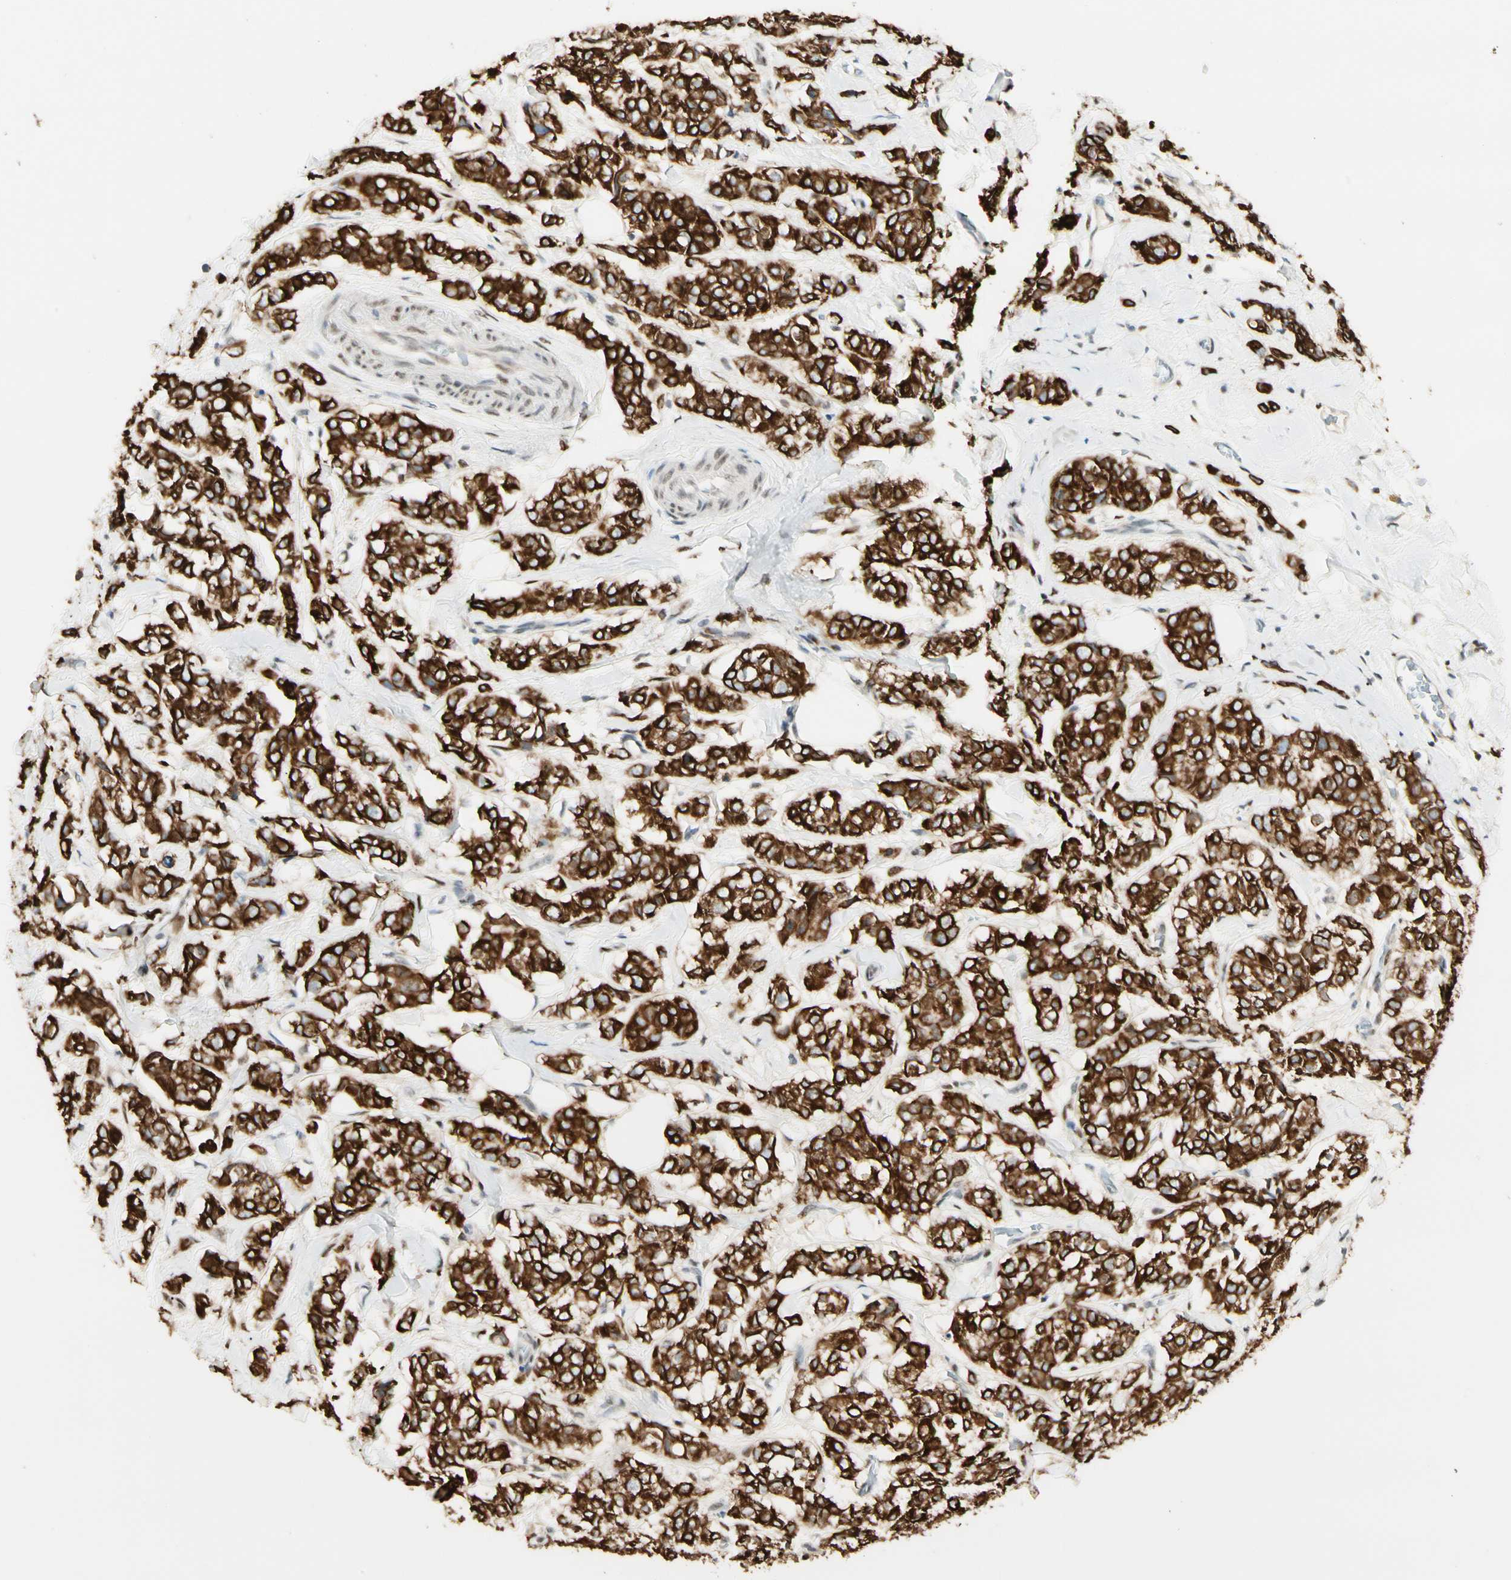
{"staining": {"intensity": "strong", "quantity": ">75%", "location": "cytoplasmic/membranous"}, "tissue": "breast cancer", "cell_type": "Tumor cells", "image_type": "cancer", "snomed": [{"axis": "morphology", "description": "Lobular carcinoma"}, {"axis": "topography", "description": "Breast"}], "caption": "Immunohistochemical staining of human breast cancer displays strong cytoplasmic/membranous protein positivity in about >75% of tumor cells.", "gene": "ATXN1", "patient": {"sex": "female", "age": 60}}